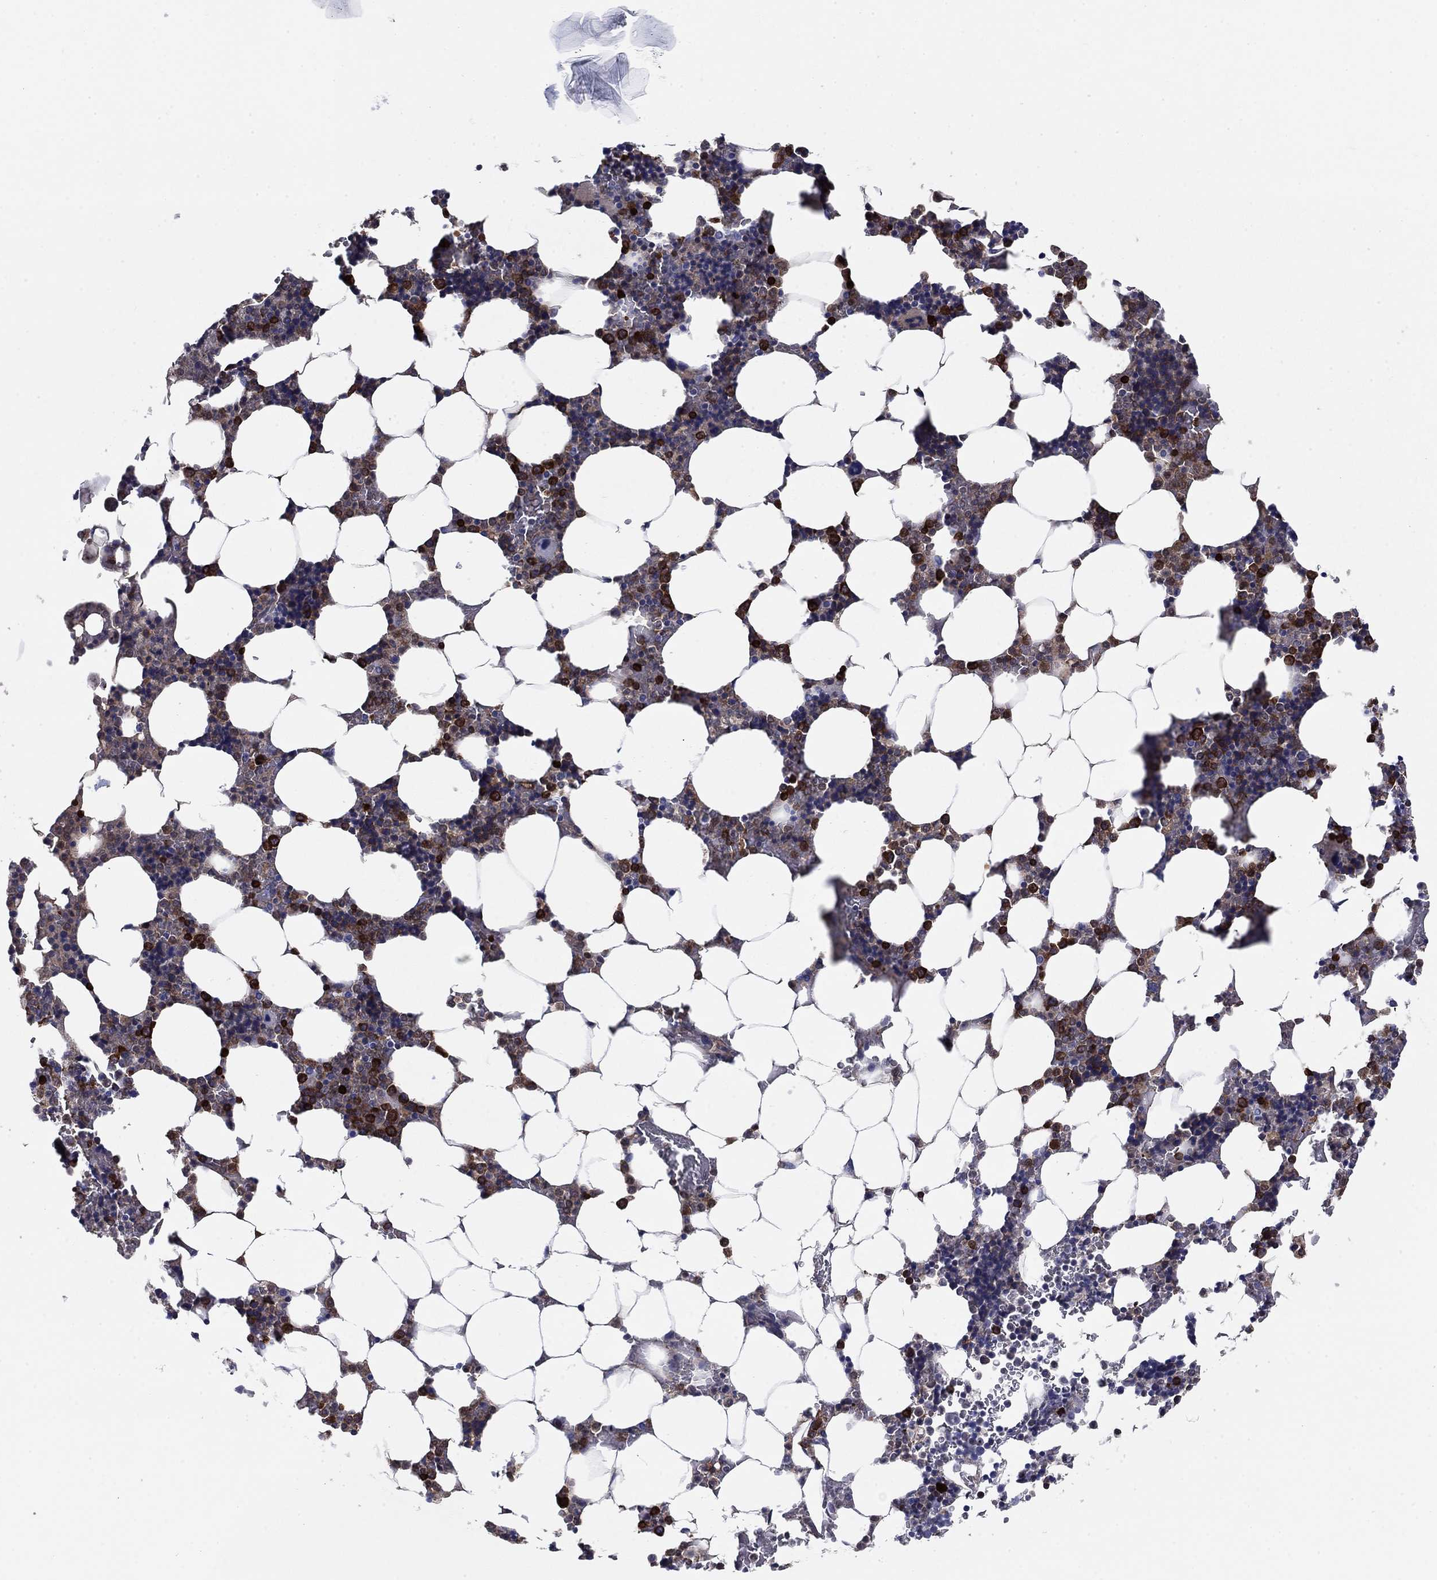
{"staining": {"intensity": "strong", "quantity": "25%-75%", "location": "cytoplasmic/membranous"}, "tissue": "bone marrow", "cell_type": "Hematopoietic cells", "image_type": "normal", "snomed": [{"axis": "morphology", "description": "Normal tissue, NOS"}, {"axis": "topography", "description": "Bone marrow"}], "caption": "The photomicrograph displays staining of normal bone marrow, revealing strong cytoplasmic/membranous protein expression (brown color) within hematopoietic cells.", "gene": "STMN1", "patient": {"sex": "male", "age": 51}}